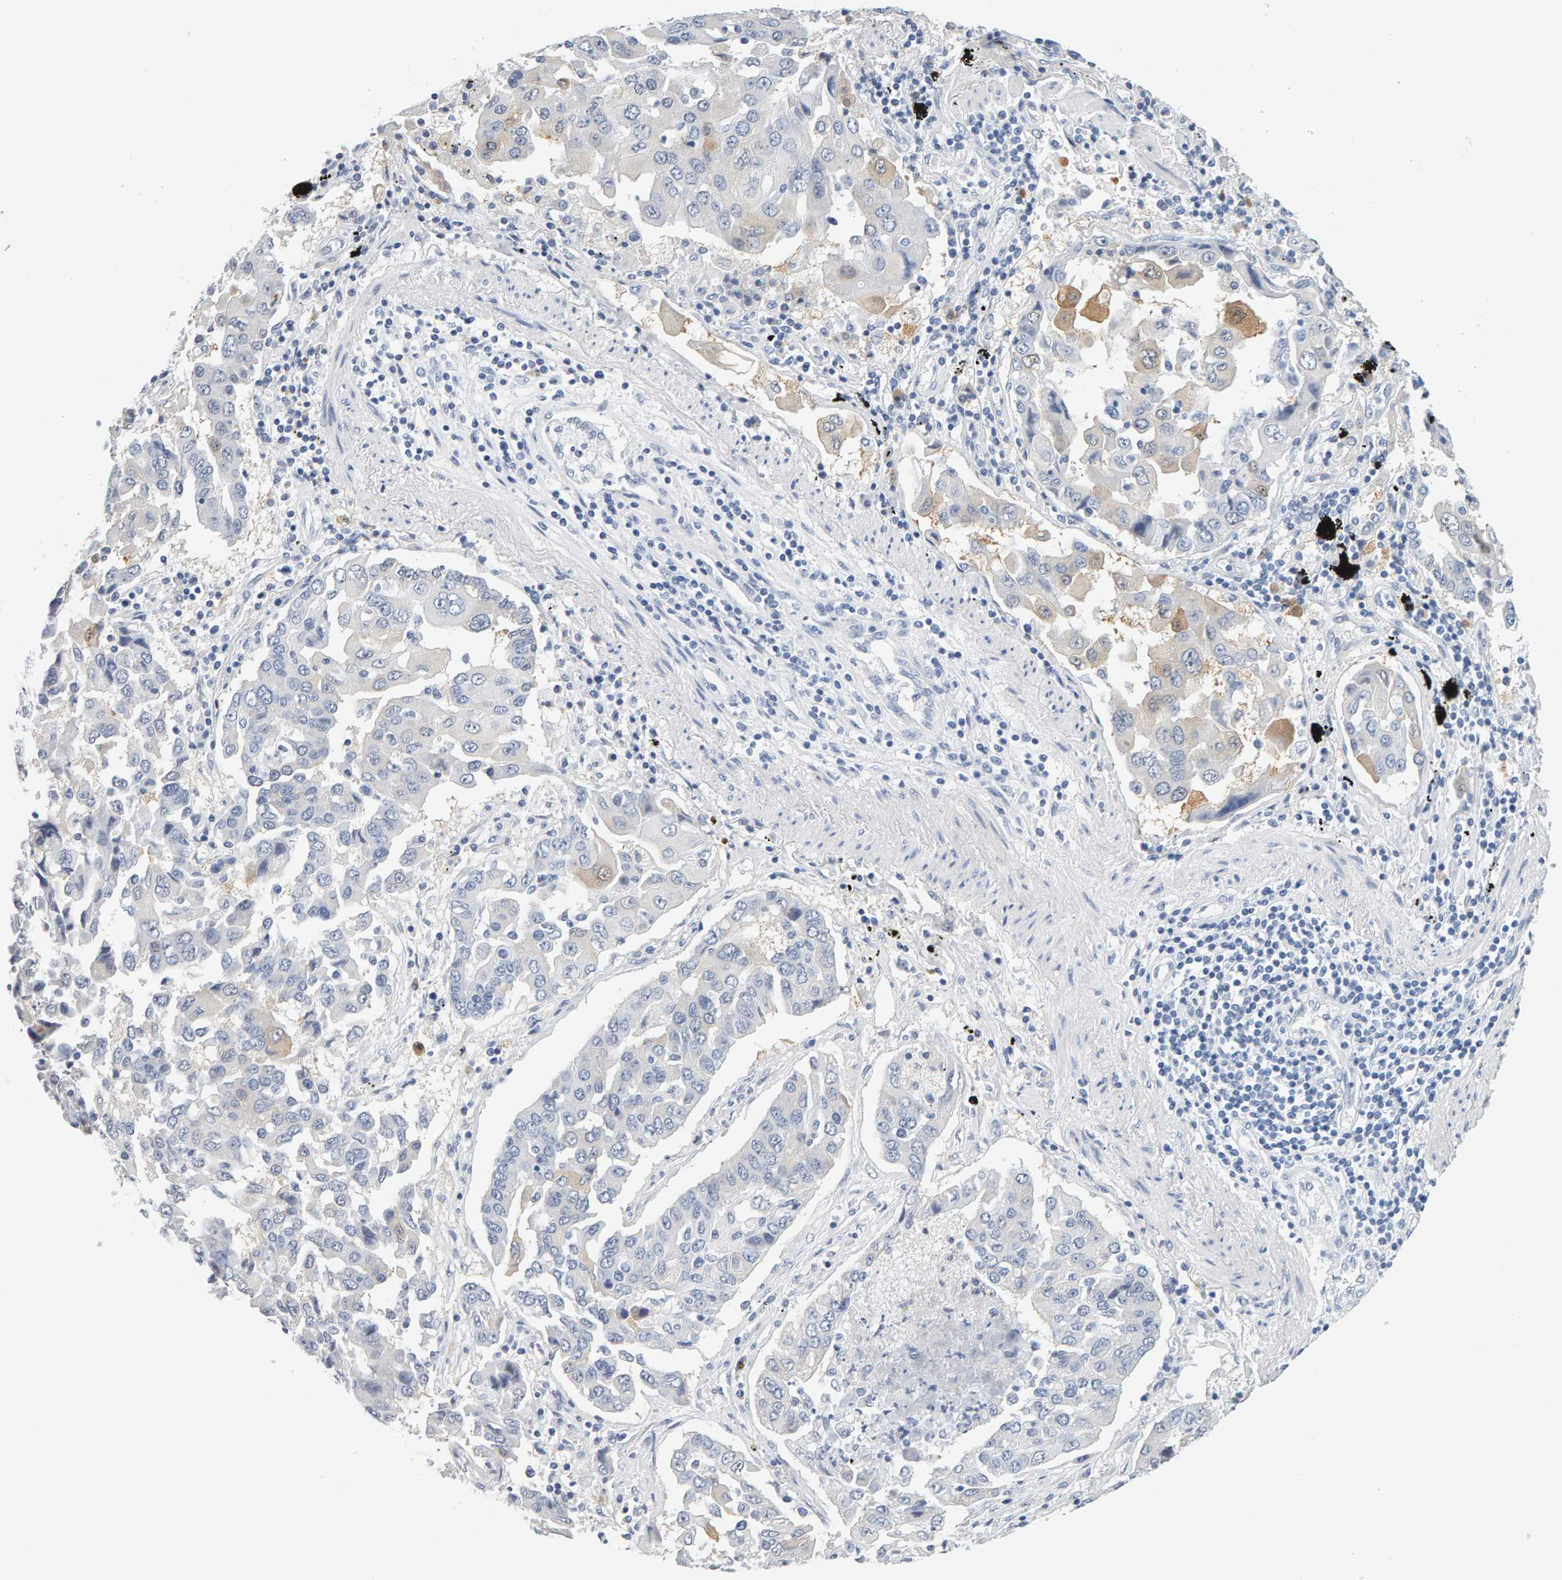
{"staining": {"intensity": "weak", "quantity": "<25%", "location": "cytoplasmic/membranous"}, "tissue": "lung cancer", "cell_type": "Tumor cells", "image_type": "cancer", "snomed": [{"axis": "morphology", "description": "Adenocarcinoma, NOS"}, {"axis": "topography", "description": "Lung"}], "caption": "High magnification brightfield microscopy of lung cancer stained with DAB (brown) and counterstained with hematoxylin (blue): tumor cells show no significant expression.", "gene": "CTH", "patient": {"sex": "female", "age": 65}}